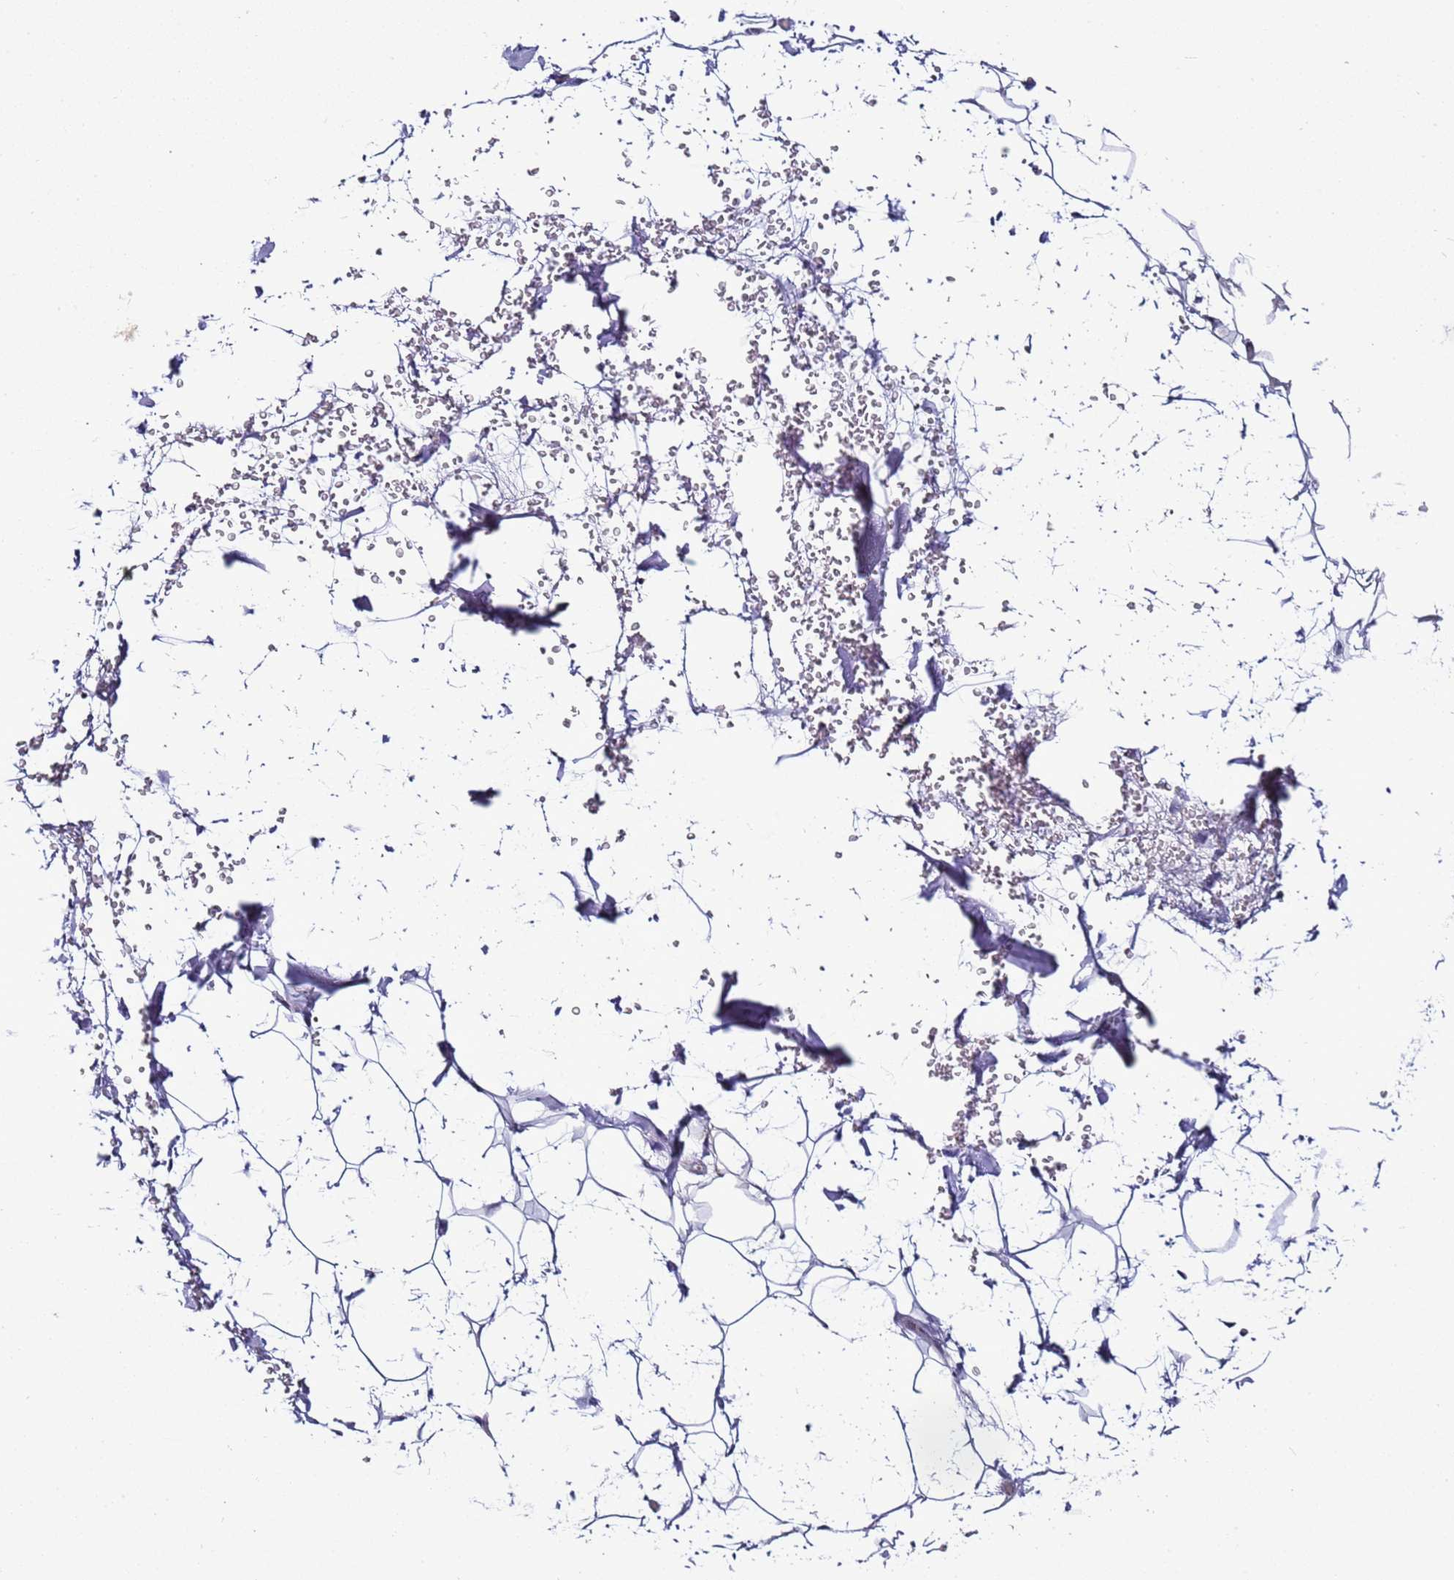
{"staining": {"intensity": "negative", "quantity": "none", "location": "none"}, "tissue": "adipose tissue", "cell_type": "Adipocytes", "image_type": "normal", "snomed": [{"axis": "morphology", "description": "Normal tissue, NOS"}, {"axis": "topography", "description": "Breast"}], "caption": "Normal adipose tissue was stained to show a protein in brown. There is no significant staining in adipocytes.", "gene": "PSMA7", "patient": {"sex": "female", "age": 26}}